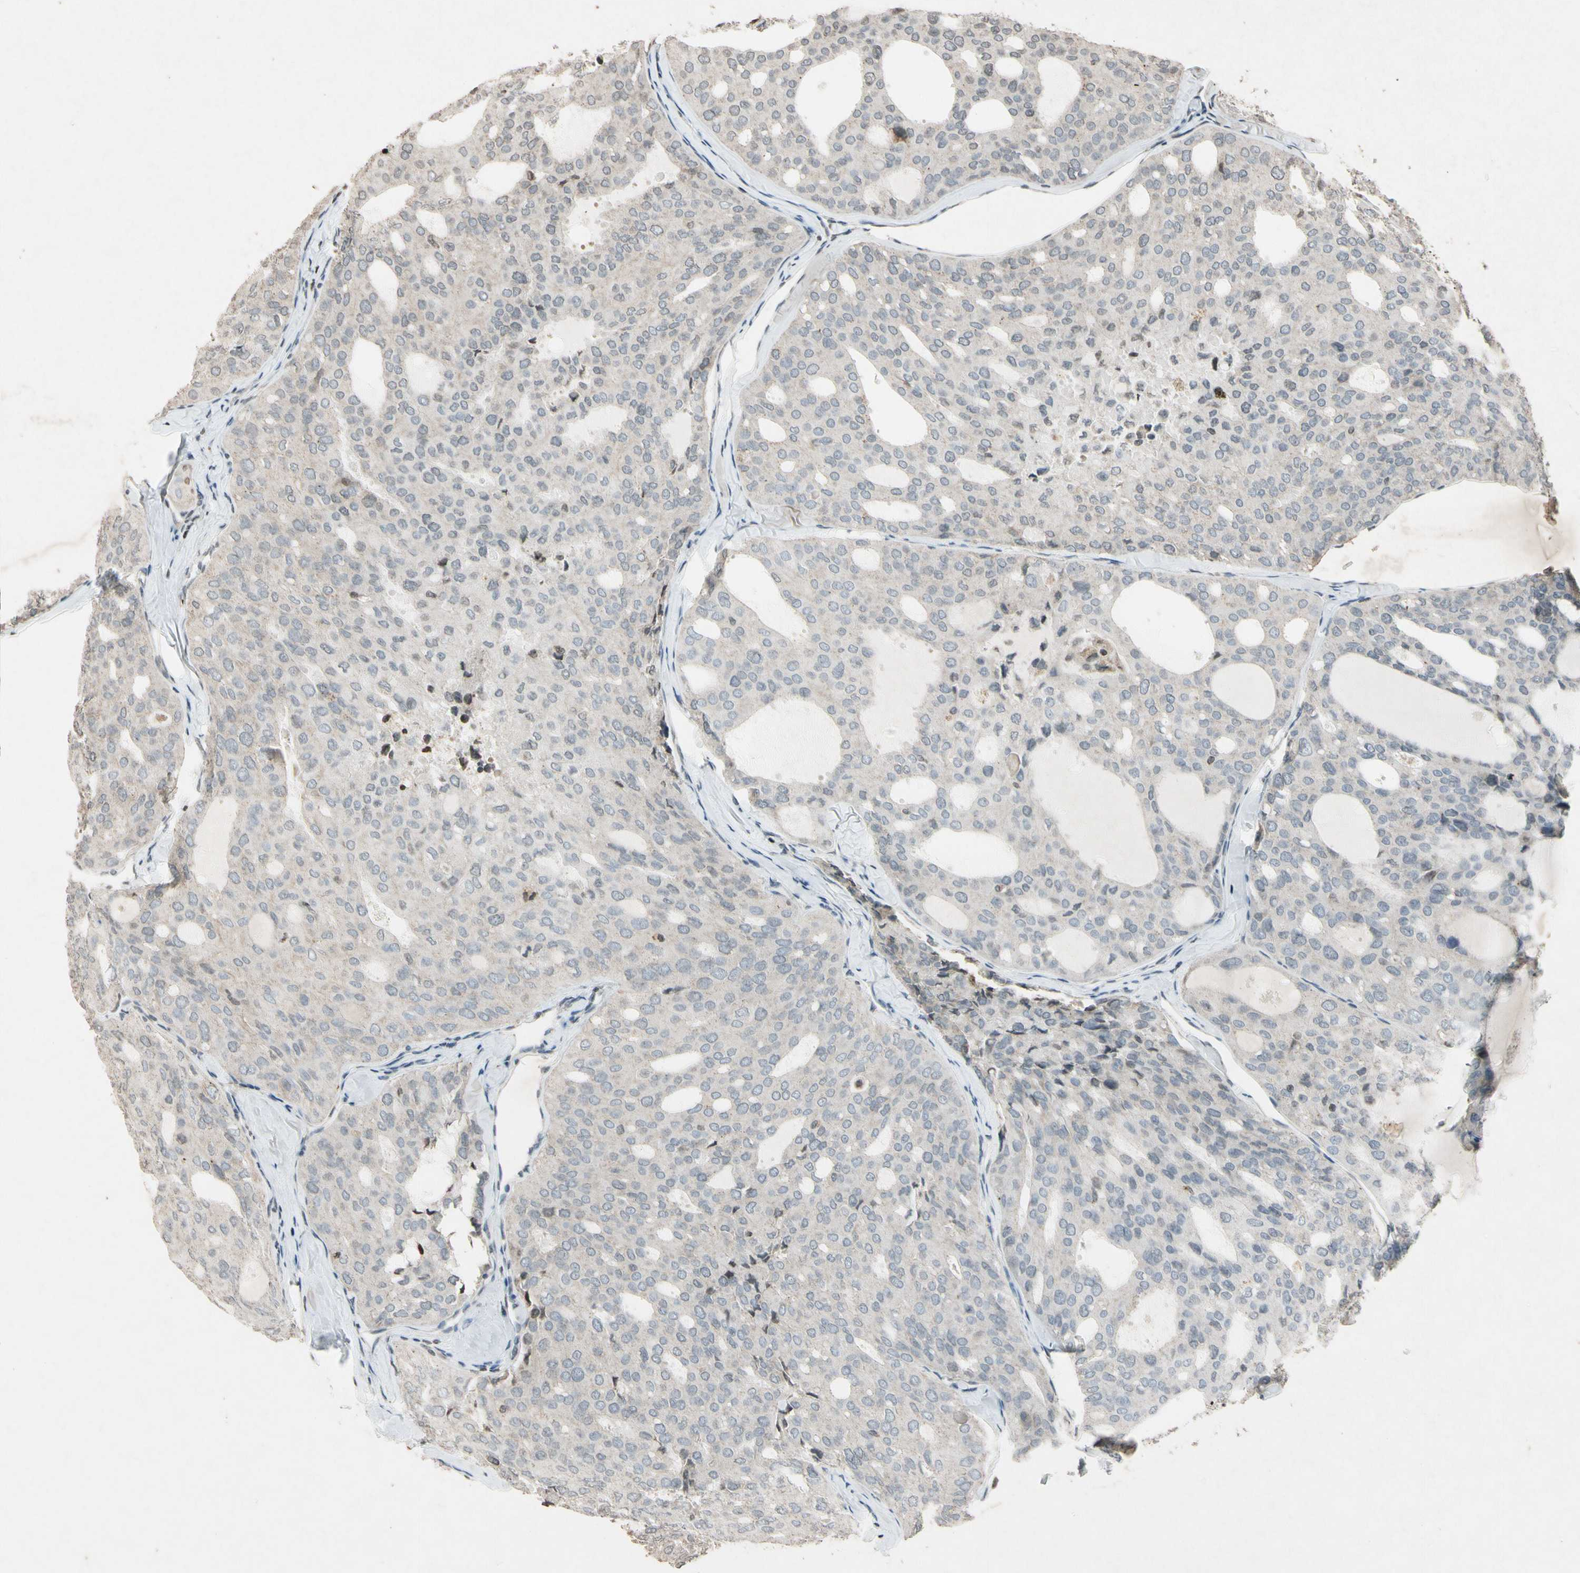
{"staining": {"intensity": "weak", "quantity": ">75%", "location": "cytoplasmic/membranous"}, "tissue": "thyroid cancer", "cell_type": "Tumor cells", "image_type": "cancer", "snomed": [{"axis": "morphology", "description": "Follicular adenoma carcinoma, NOS"}, {"axis": "topography", "description": "Thyroid gland"}], "caption": "Protein analysis of follicular adenoma carcinoma (thyroid) tissue shows weak cytoplasmic/membranous staining in approximately >75% of tumor cells. (DAB (3,3'-diaminobenzidine) IHC with brightfield microscopy, high magnification).", "gene": "CLDN11", "patient": {"sex": "male", "age": 75}}